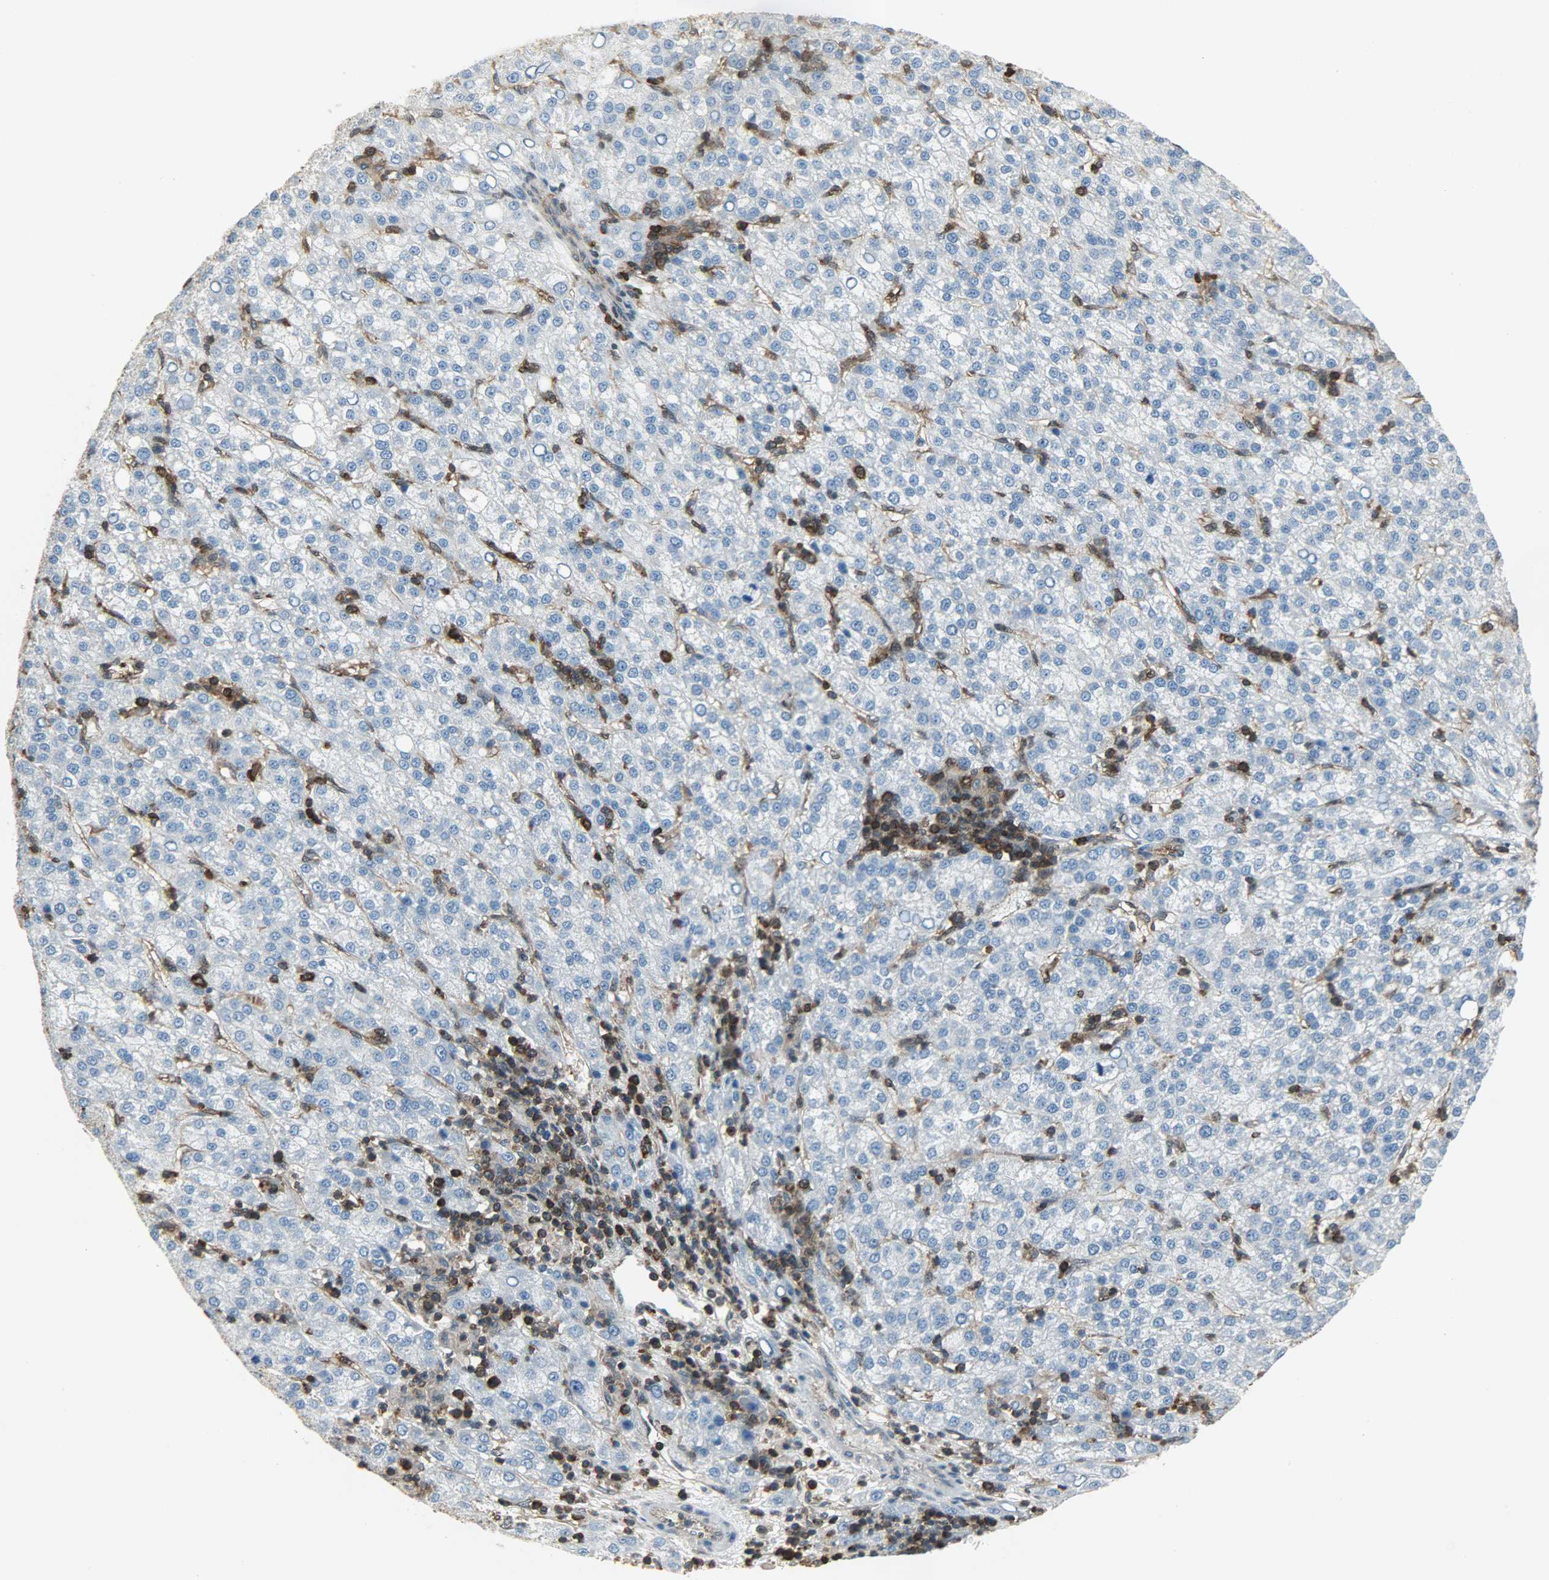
{"staining": {"intensity": "negative", "quantity": "none", "location": "none"}, "tissue": "liver cancer", "cell_type": "Tumor cells", "image_type": "cancer", "snomed": [{"axis": "morphology", "description": "Carcinoma, Hepatocellular, NOS"}, {"axis": "topography", "description": "Liver"}], "caption": "Tumor cells are negative for protein expression in human liver hepatocellular carcinoma.", "gene": "LDHB", "patient": {"sex": "female", "age": 58}}